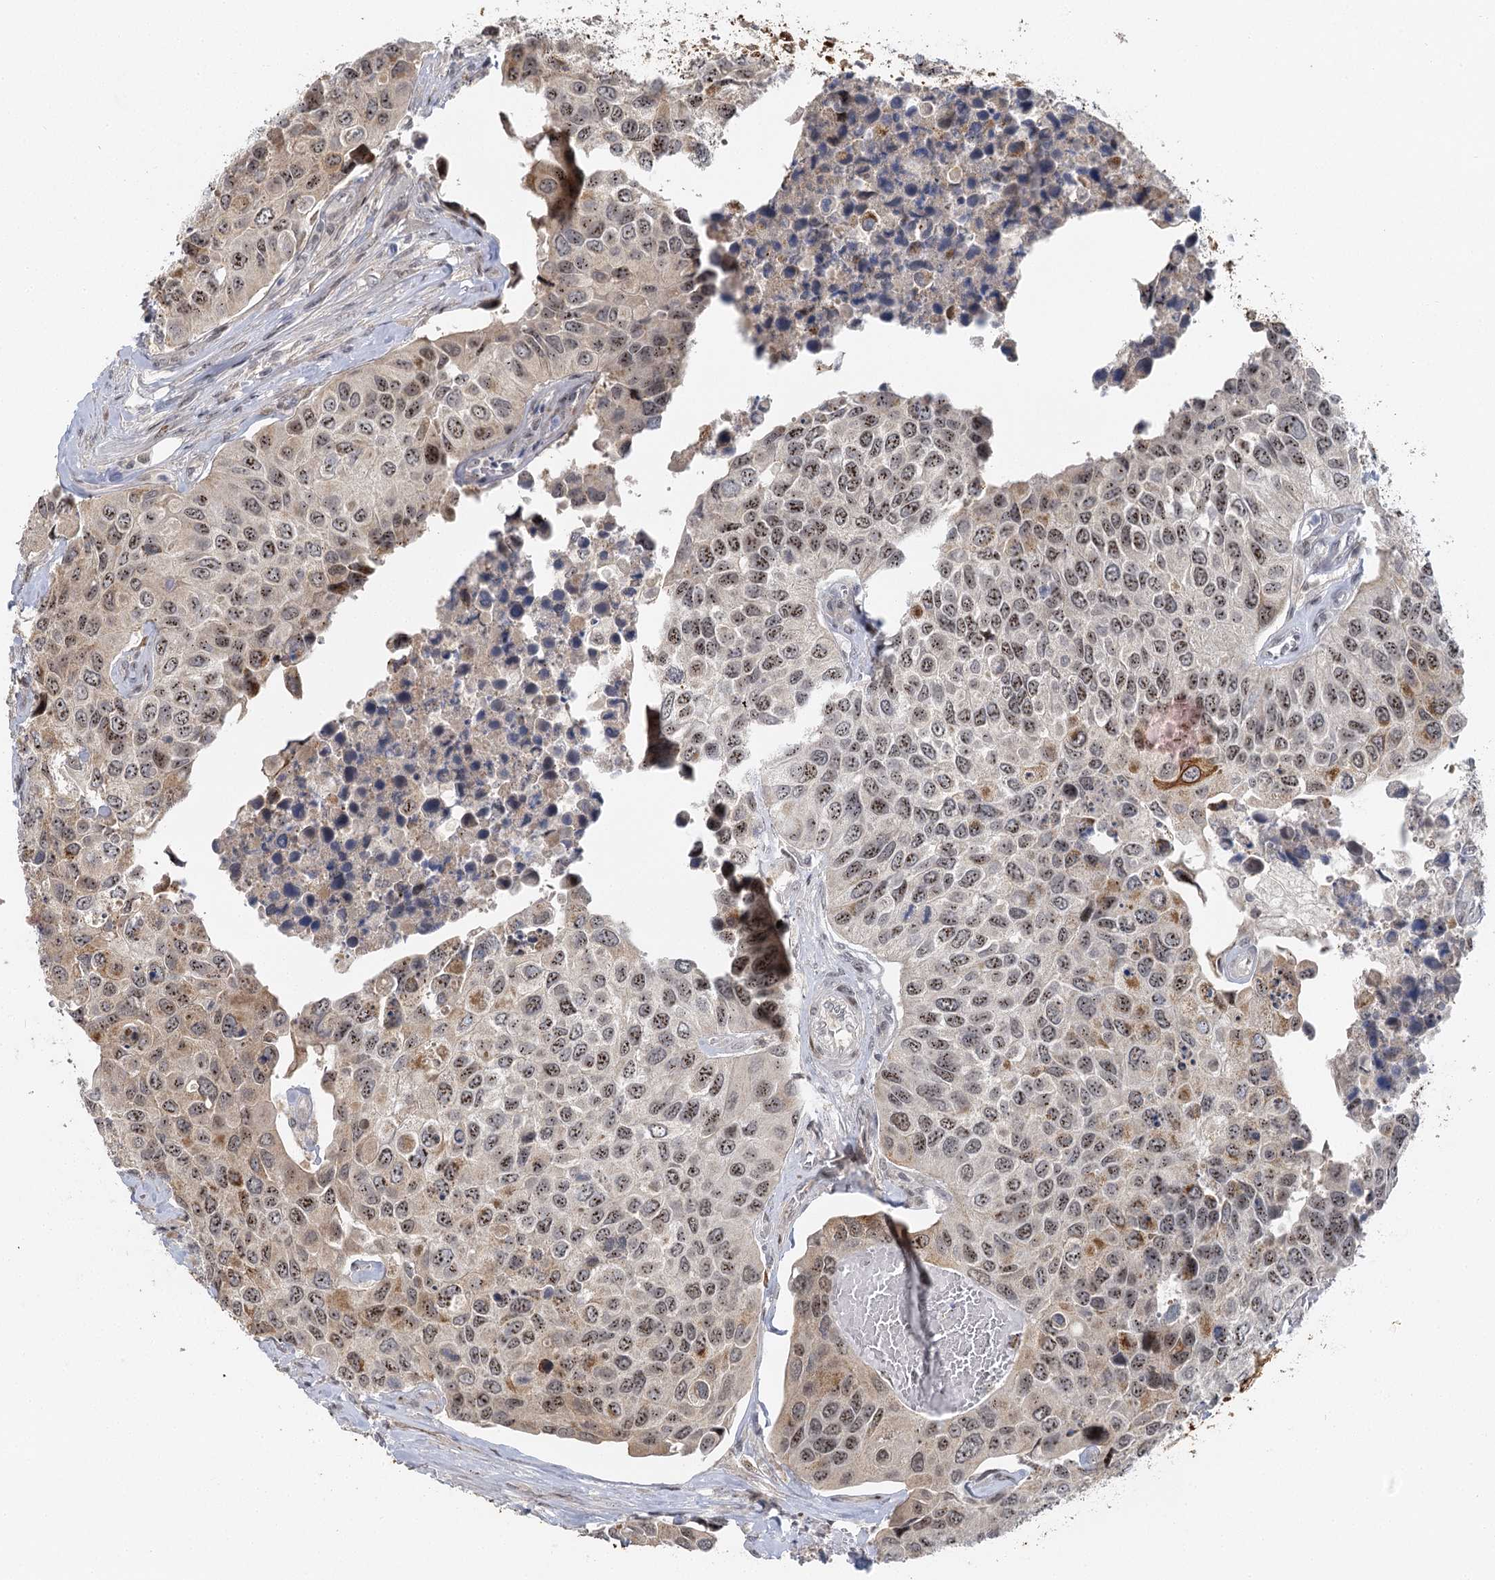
{"staining": {"intensity": "moderate", "quantity": ">75%", "location": "cytoplasmic/membranous,nuclear"}, "tissue": "urothelial cancer", "cell_type": "Tumor cells", "image_type": "cancer", "snomed": [{"axis": "morphology", "description": "Urothelial carcinoma, High grade"}, {"axis": "topography", "description": "Urinary bladder"}], "caption": "High-power microscopy captured an immunohistochemistry micrograph of high-grade urothelial carcinoma, revealing moderate cytoplasmic/membranous and nuclear expression in about >75% of tumor cells.", "gene": "IL11RA", "patient": {"sex": "male", "age": 74}}